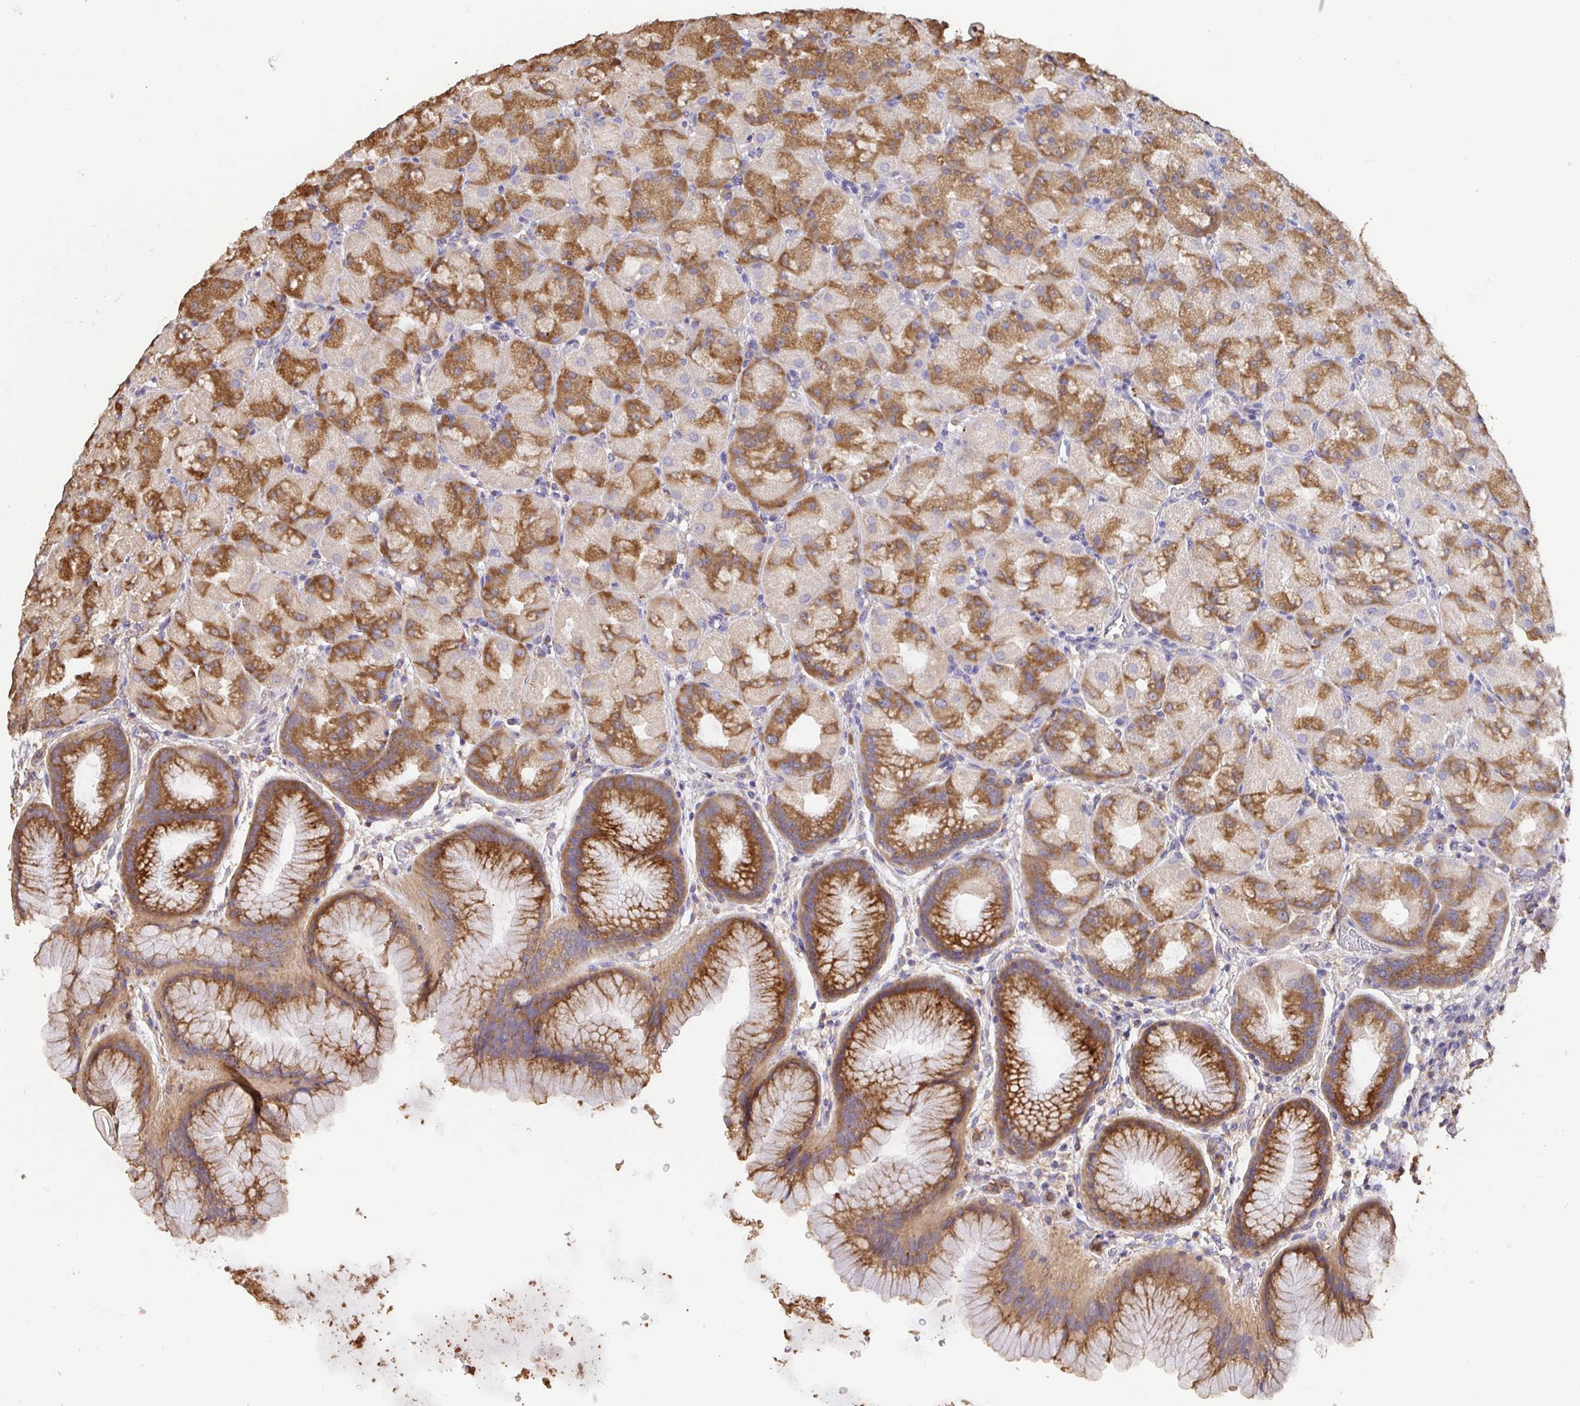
{"staining": {"intensity": "moderate", "quantity": "25%-75%", "location": "cytoplasmic/membranous"}, "tissue": "stomach", "cell_type": "Glandular cells", "image_type": "normal", "snomed": [{"axis": "morphology", "description": "Normal tissue, NOS"}, {"axis": "topography", "description": "Stomach, upper"}, {"axis": "topography", "description": "Stomach"}], "caption": "Stomach stained with a brown dye shows moderate cytoplasmic/membranous positive staining in about 25%-75% of glandular cells.", "gene": "MAPK8IP3", "patient": {"sex": "male", "age": 48}}